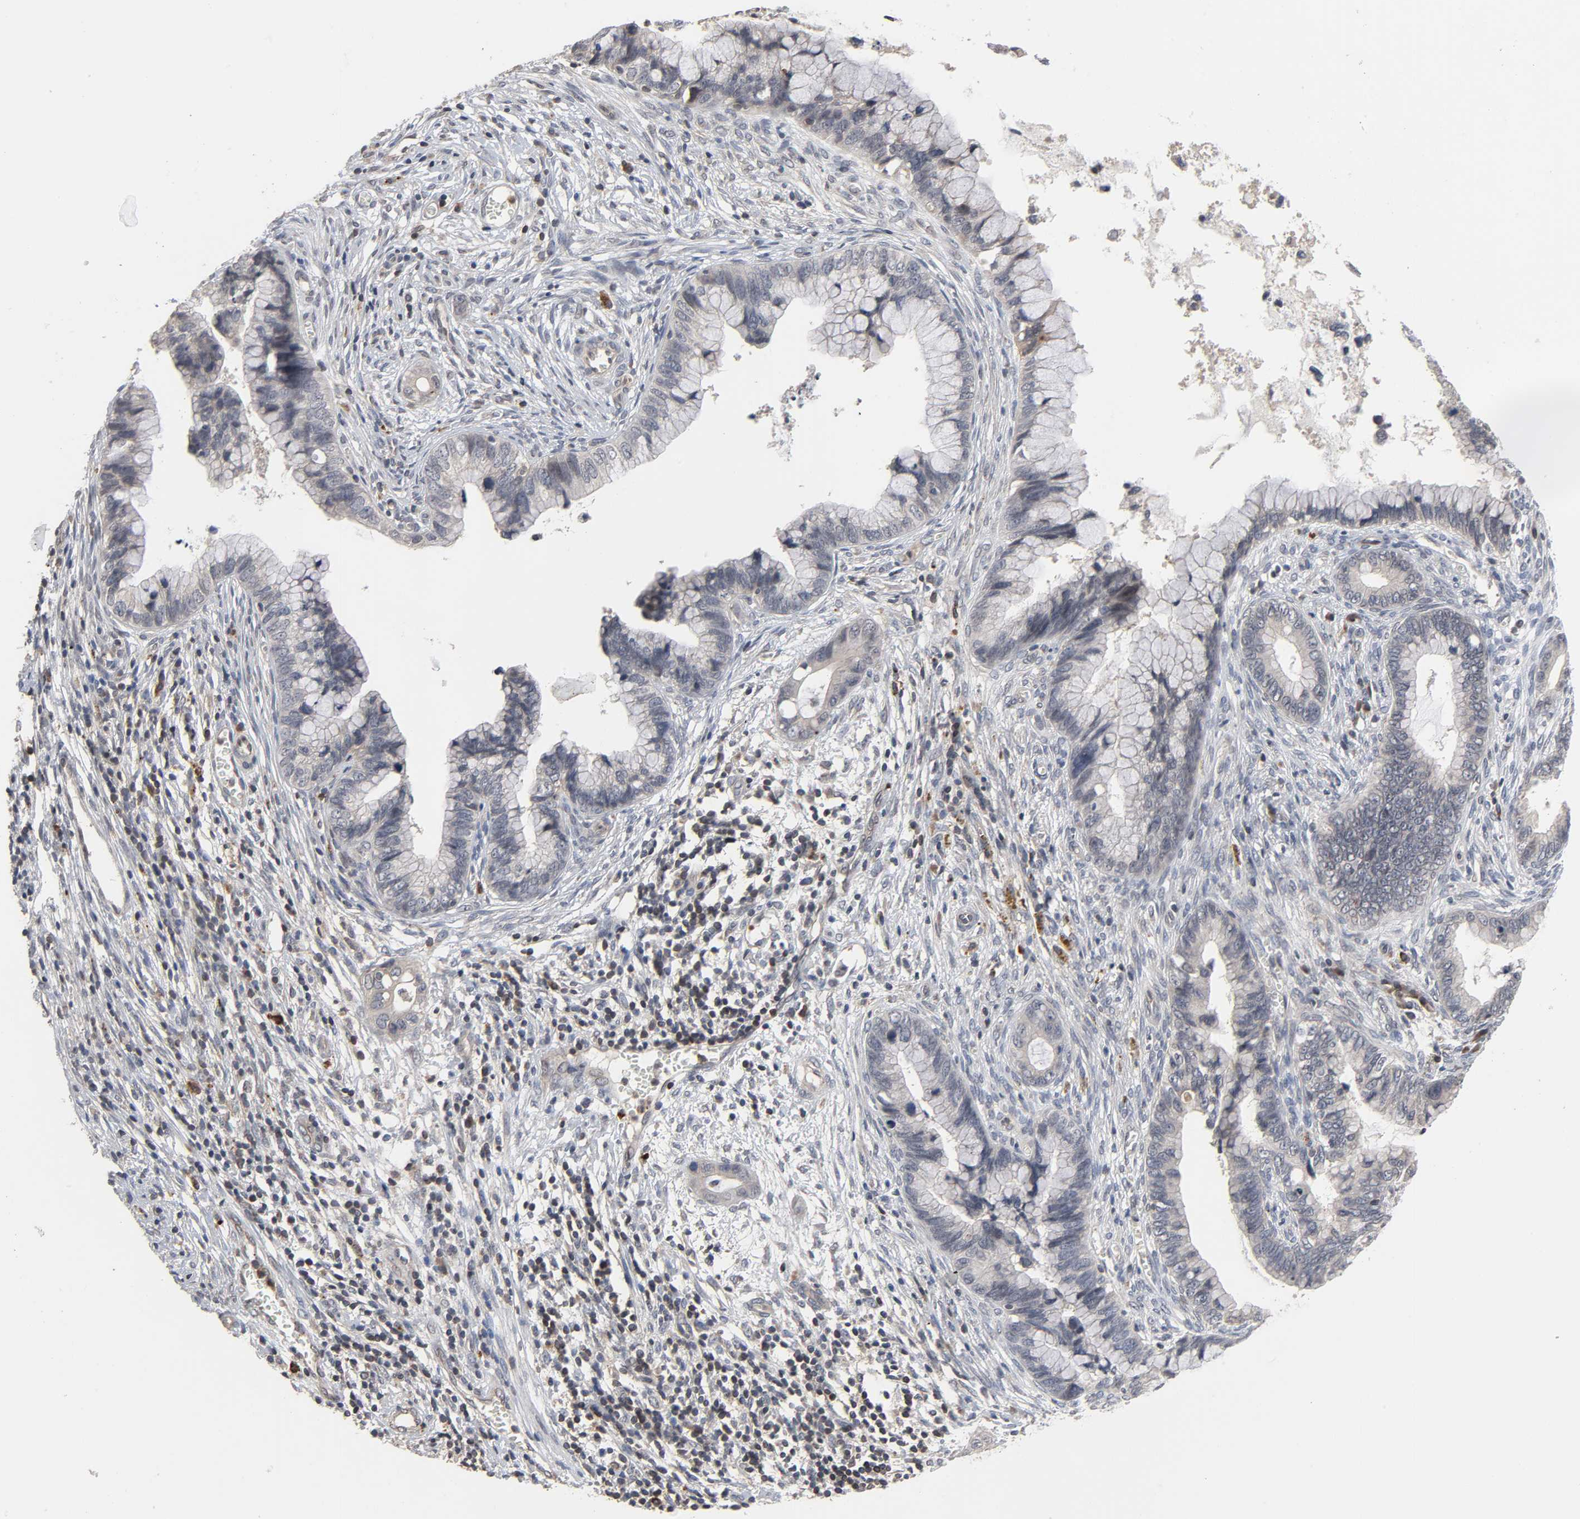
{"staining": {"intensity": "weak", "quantity": "25%-75%", "location": "cytoplasmic/membranous"}, "tissue": "cervical cancer", "cell_type": "Tumor cells", "image_type": "cancer", "snomed": [{"axis": "morphology", "description": "Adenocarcinoma, NOS"}, {"axis": "topography", "description": "Cervix"}], "caption": "Immunohistochemical staining of adenocarcinoma (cervical) shows low levels of weak cytoplasmic/membranous positivity in approximately 25%-75% of tumor cells.", "gene": "CCDC175", "patient": {"sex": "female", "age": 44}}